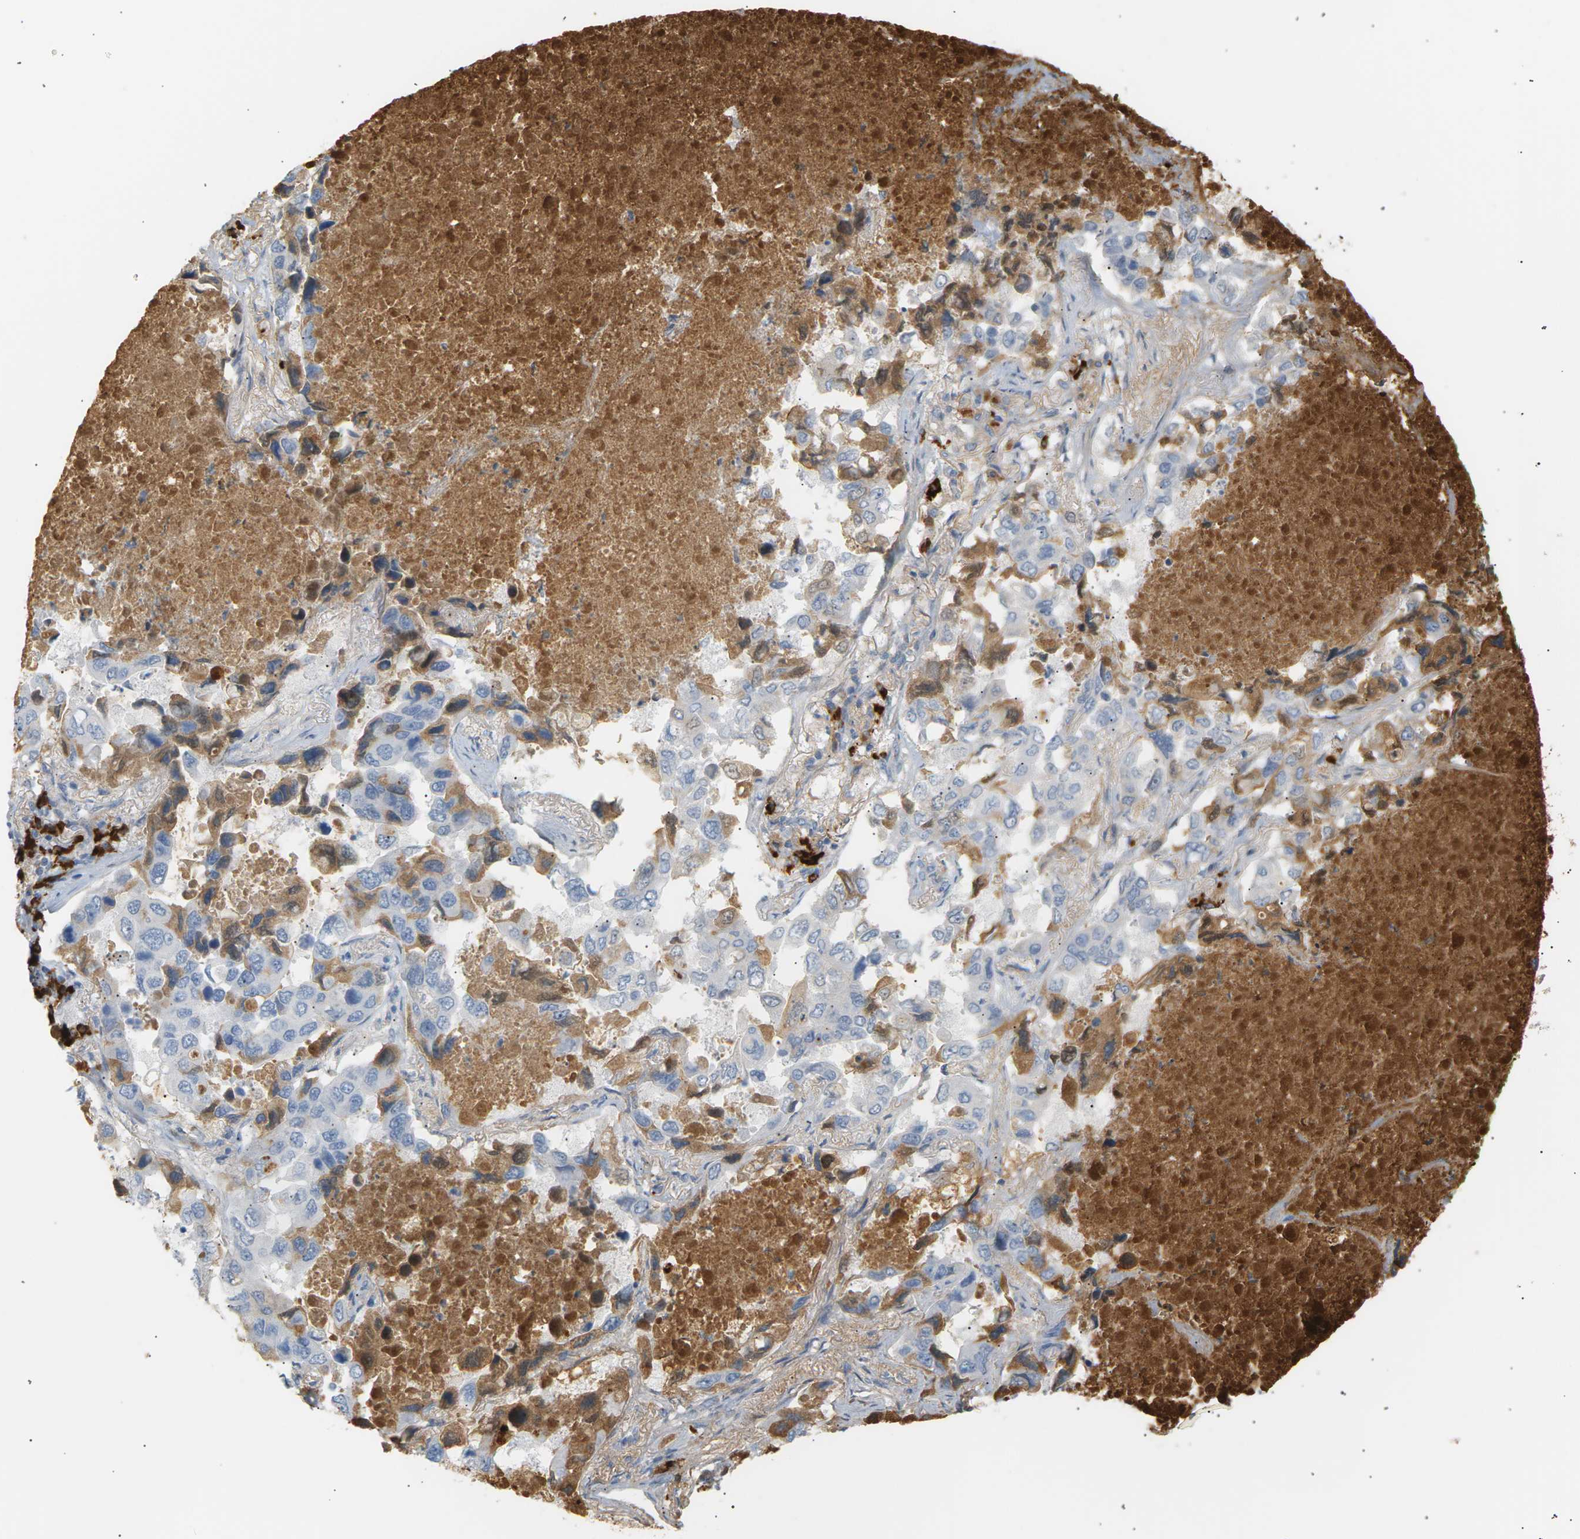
{"staining": {"intensity": "weak", "quantity": "<25%", "location": "cytoplasmic/membranous"}, "tissue": "lung cancer", "cell_type": "Tumor cells", "image_type": "cancer", "snomed": [{"axis": "morphology", "description": "Adenocarcinoma, NOS"}, {"axis": "topography", "description": "Lung"}], "caption": "Tumor cells show no significant protein staining in adenocarcinoma (lung).", "gene": "IGLC3", "patient": {"sex": "male", "age": 64}}